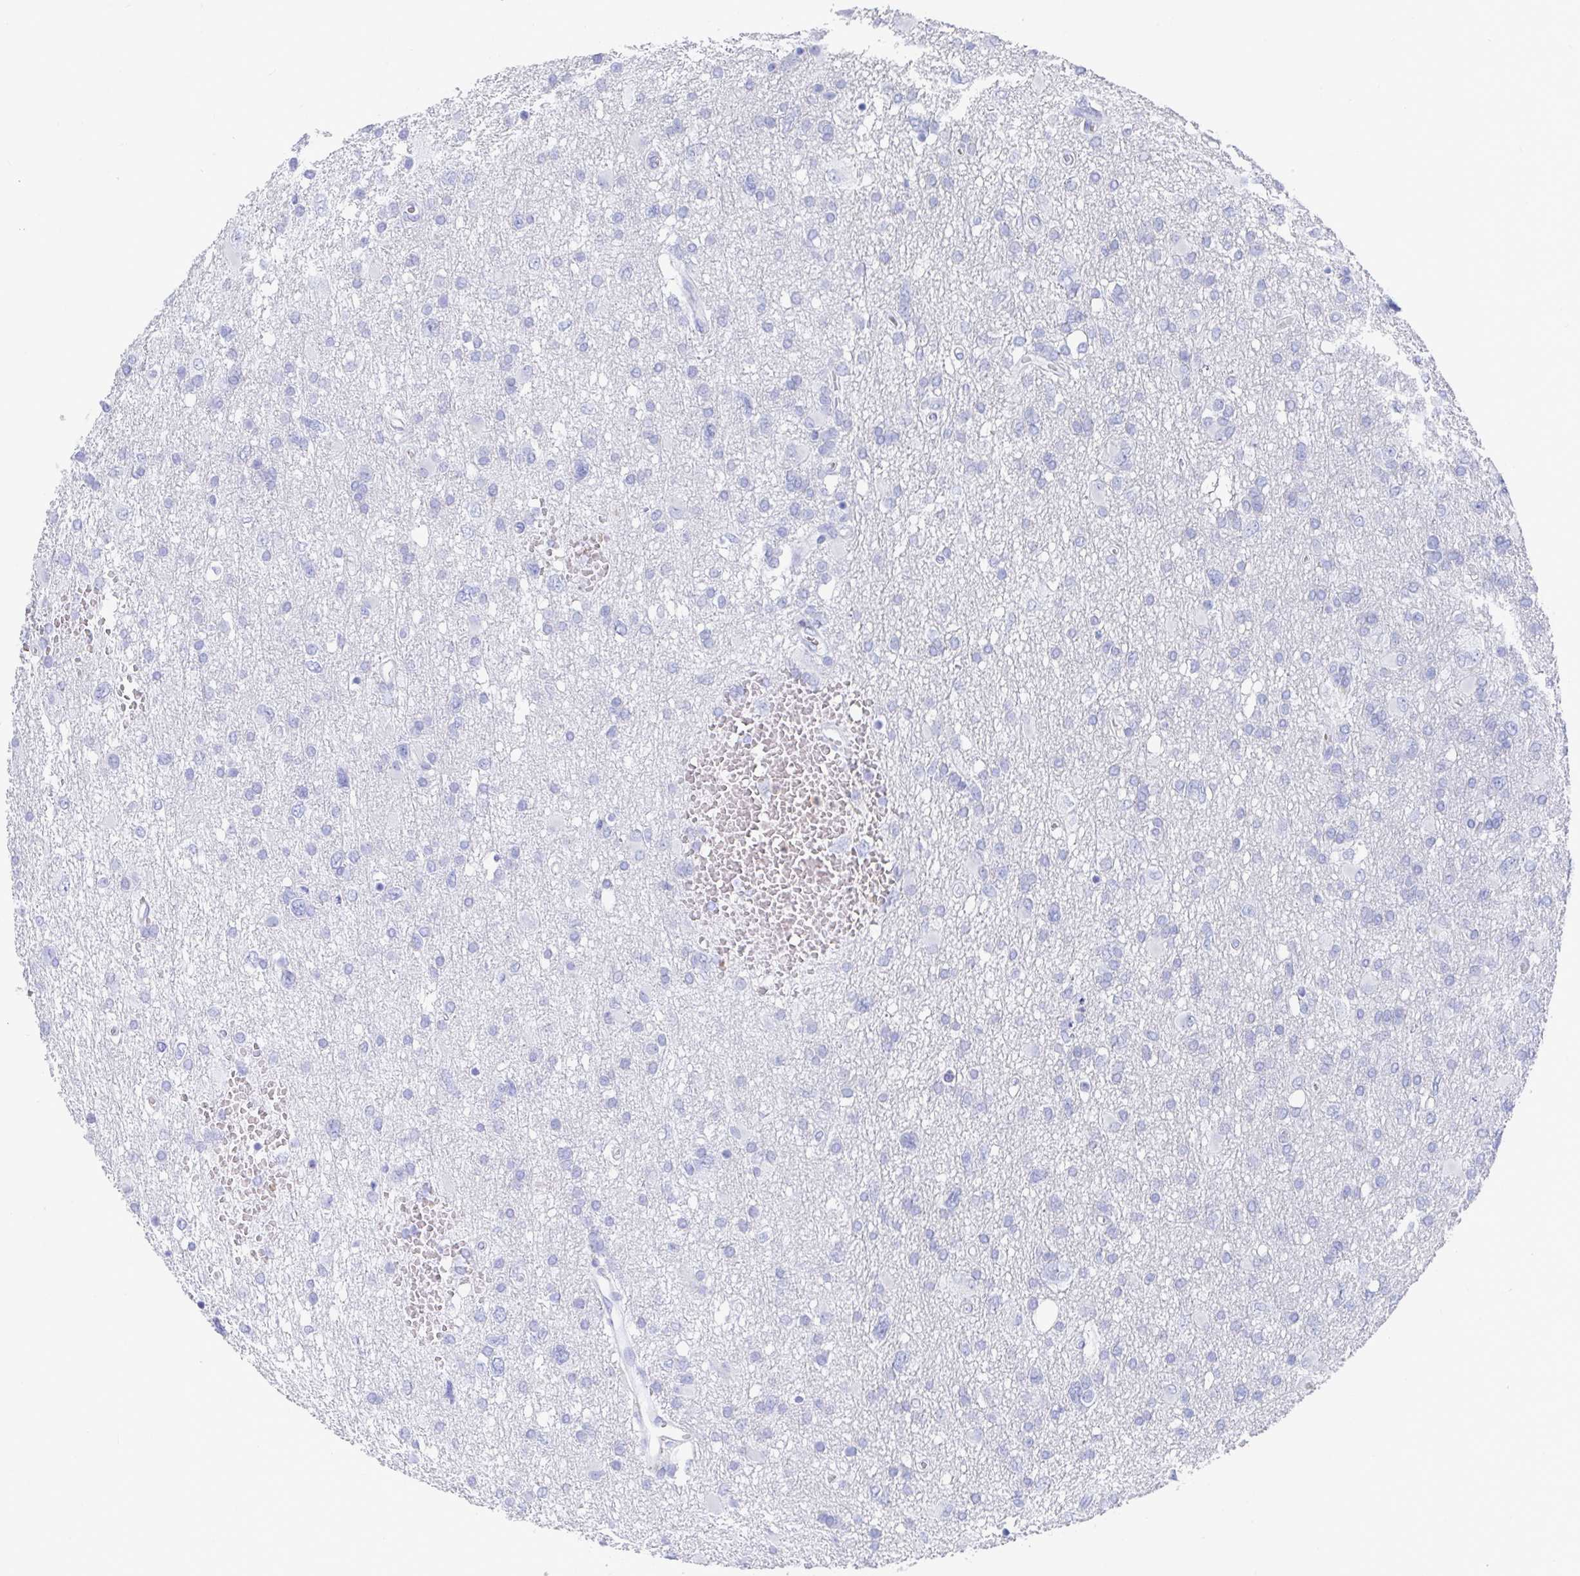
{"staining": {"intensity": "negative", "quantity": "none", "location": "none"}, "tissue": "glioma", "cell_type": "Tumor cells", "image_type": "cancer", "snomed": [{"axis": "morphology", "description": "Glioma, malignant, High grade"}, {"axis": "topography", "description": "Brain"}], "caption": "This is an immunohistochemistry (IHC) micrograph of human malignant glioma (high-grade). There is no expression in tumor cells.", "gene": "CLDN8", "patient": {"sex": "male", "age": 61}}